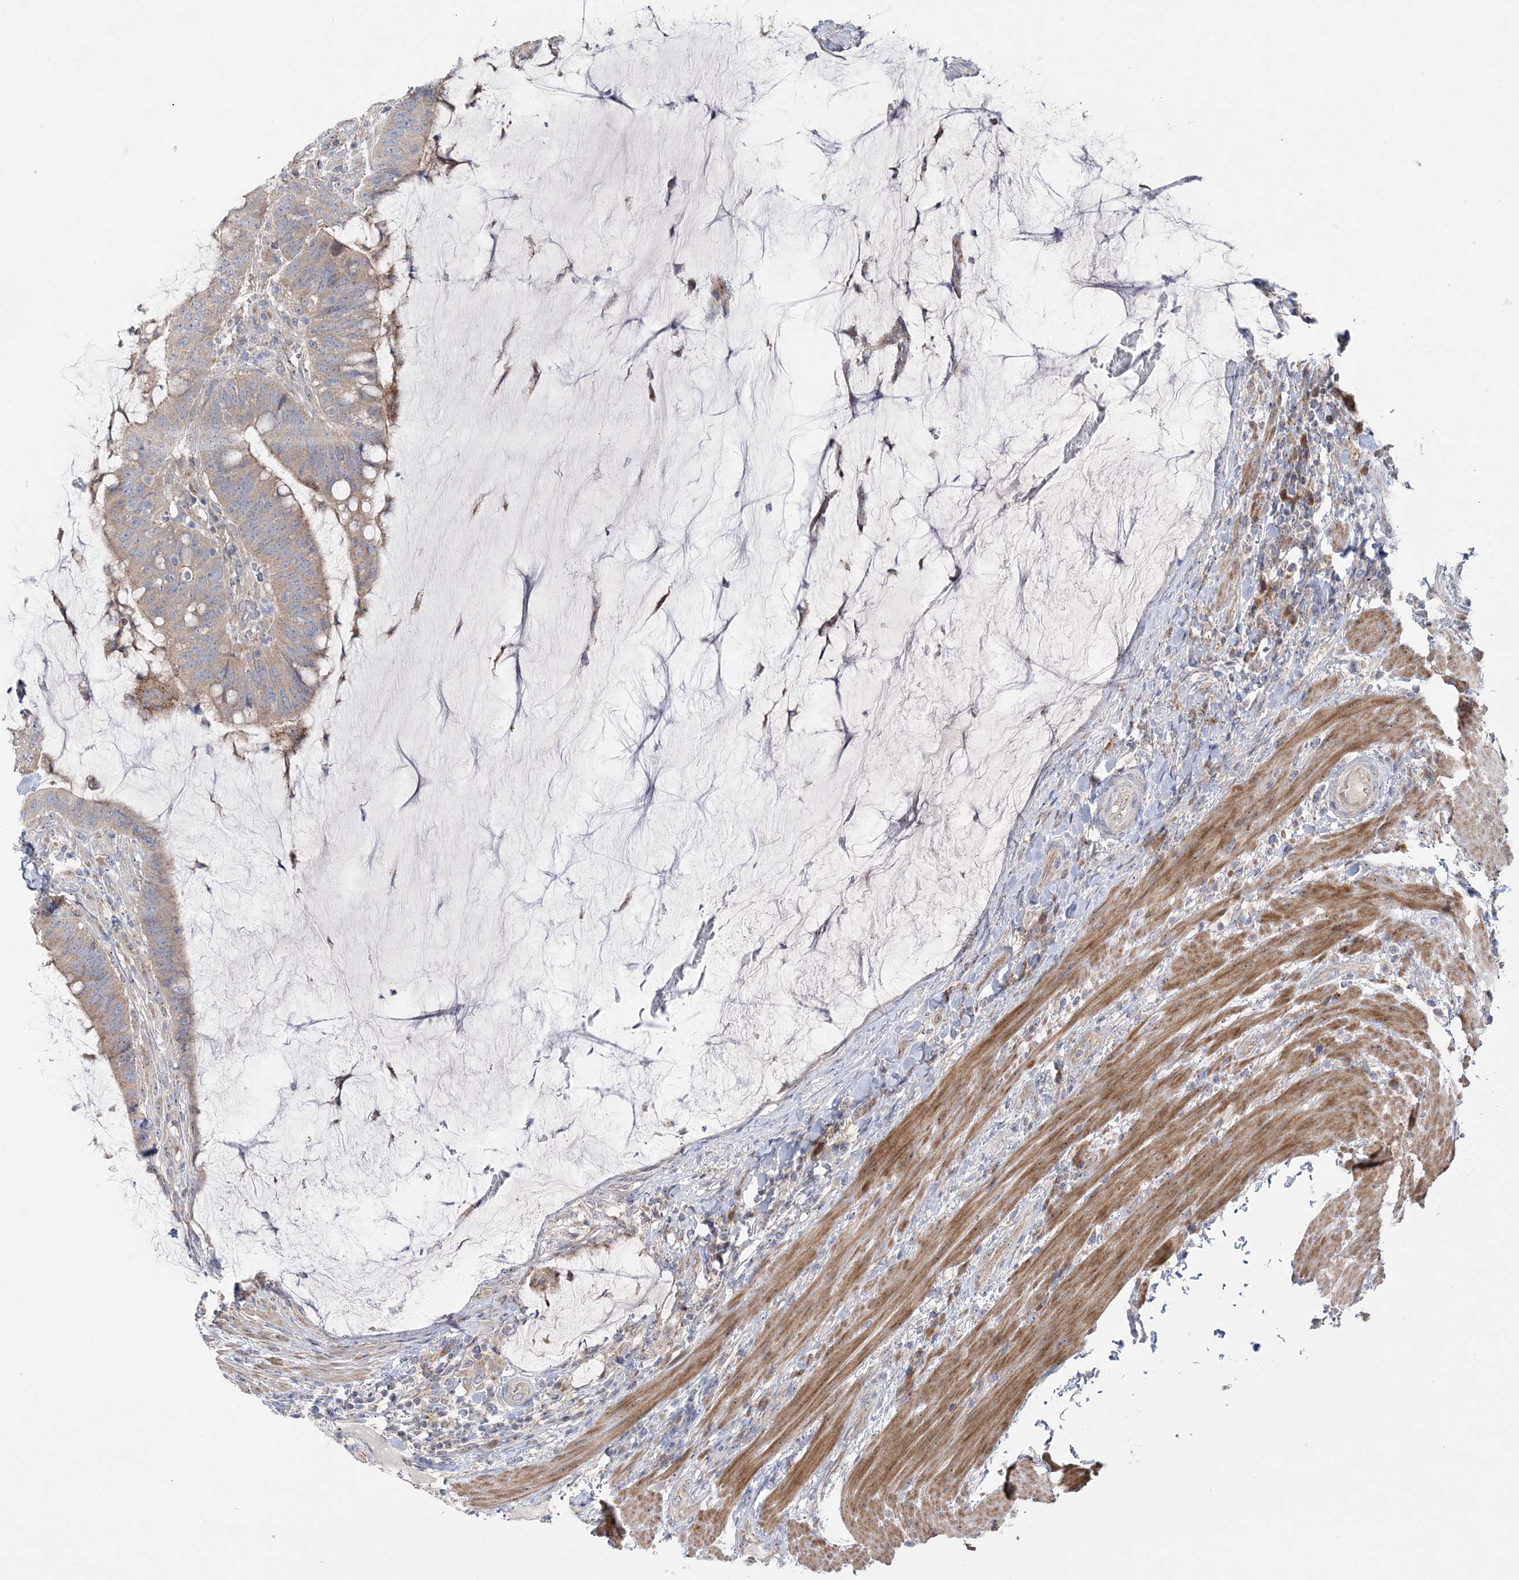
{"staining": {"intensity": "moderate", "quantity": ">75%", "location": "cytoplasmic/membranous"}, "tissue": "colorectal cancer", "cell_type": "Tumor cells", "image_type": "cancer", "snomed": [{"axis": "morphology", "description": "Adenocarcinoma, NOS"}, {"axis": "topography", "description": "Colon"}], "caption": "Protein staining shows moderate cytoplasmic/membranous expression in about >75% of tumor cells in colorectal adenocarcinoma.", "gene": "MMADHC", "patient": {"sex": "female", "age": 66}}